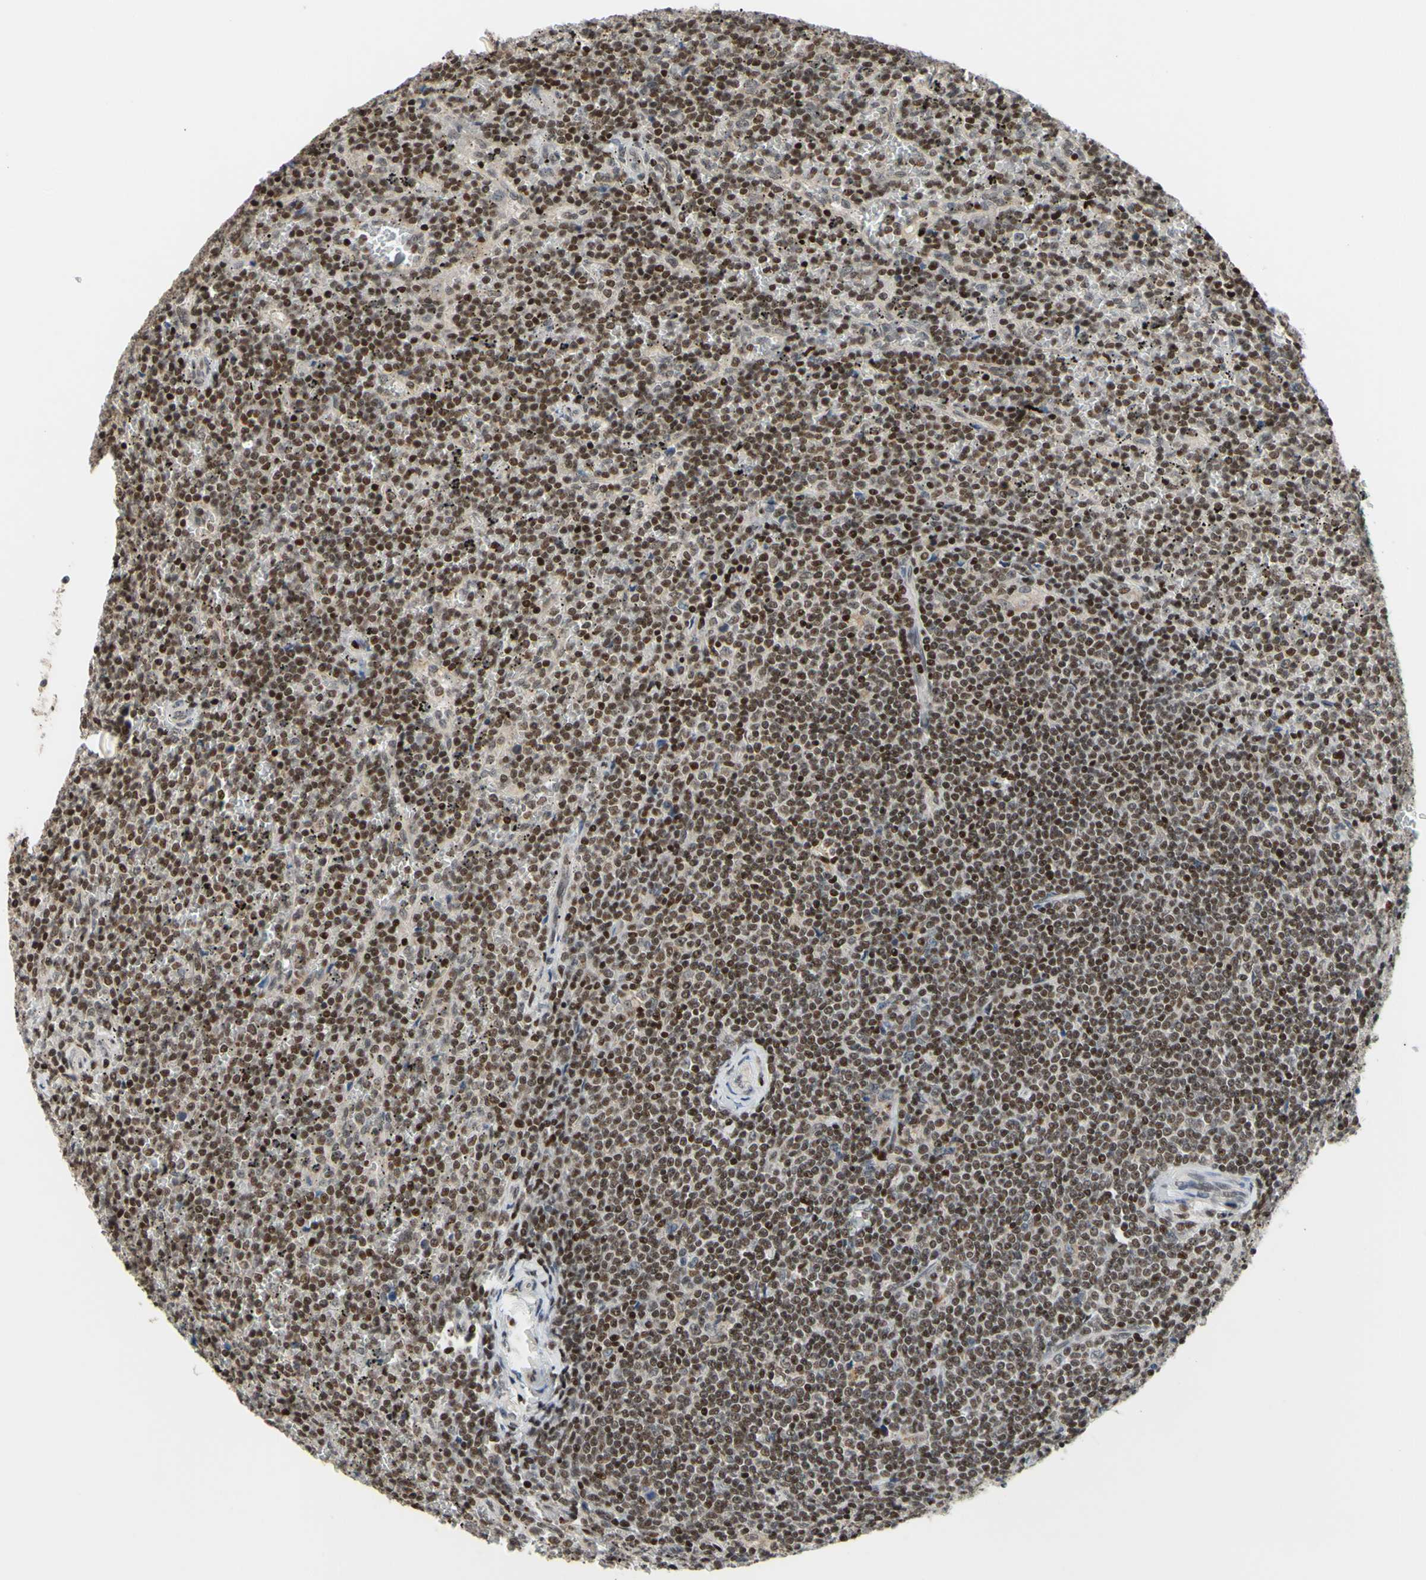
{"staining": {"intensity": "weak", "quantity": ">75%", "location": "cytoplasmic/membranous,nuclear"}, "tissue": "lymphoma", "cell_type": "Tumor cells", "image_type": "cancer", "snomed": [{"axis": "morphology", "description": "Malignant lymphoma, non-Hodgkin's type, Low grade"}, {"axis": "topography", "description": "Spleen"}], "caption": "Brown immunohistochemical staining in human lymphoma demonstrates weak cytoplasmic/membranous and nuclear staining in about >75% of tumor cells. Using DAB (3,3'-diaminobenzidine) (brown) and hematoxylin (blue) stains, captured at high magnification using brightfield microscopy.", "gene": "SP4", "patient": {"sex": "female", "age": 19}}